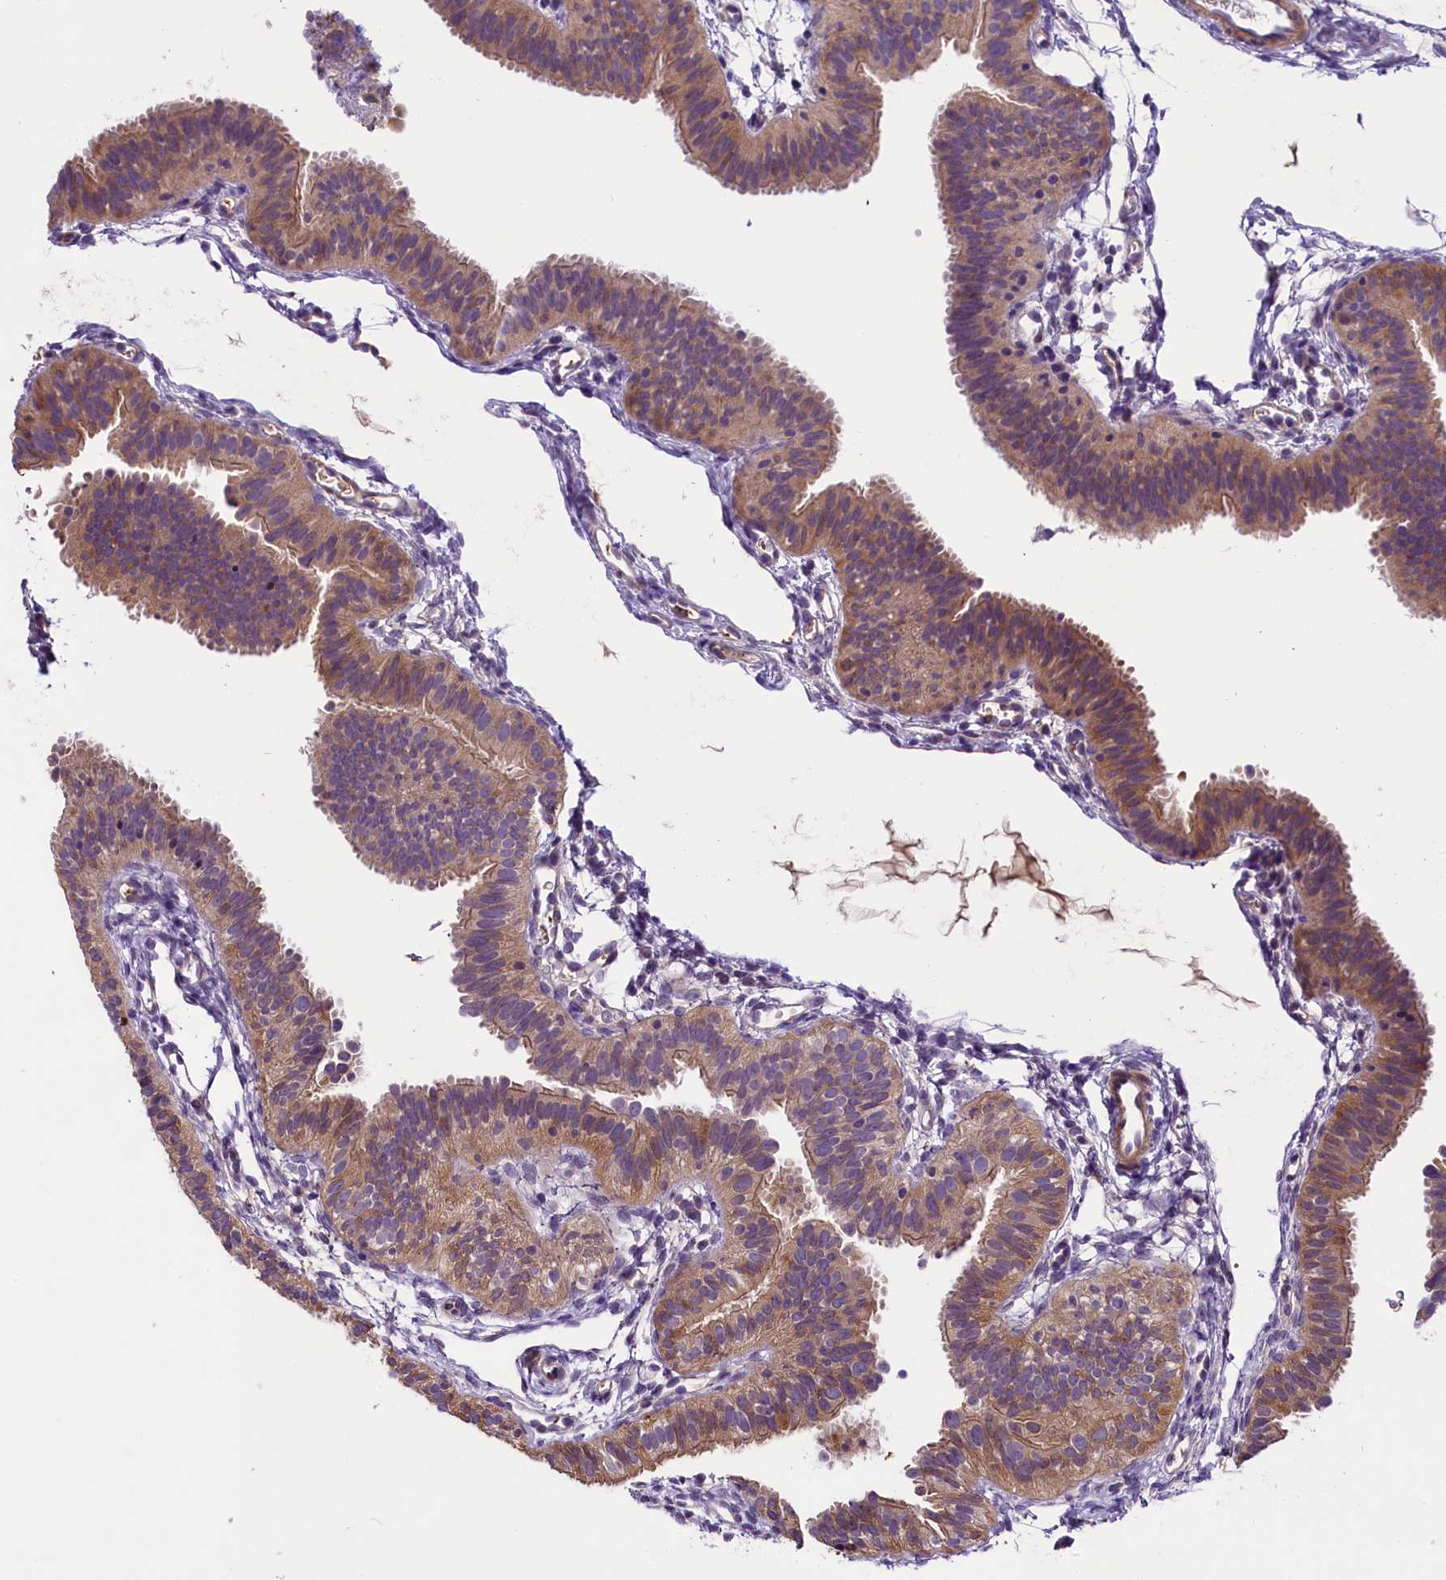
{"staining": {"intensity": "moderate", "quantity": ">75%", "location": "cytoplasmic/membranous"}, "tissue": "fallopian tube", "cell_type": "Glandular cells", "image_type": "normal", "snomed": [{"axis": "morphology", "description": "Normal tissue, NOS"}, {"axis": "topography", "description": "Fallopian tube"}], "caption": "DAB immunohistochemical staining of normal human fallopian tube reveals moderate cytoplasmic/membranous protein staining in about >75% of glandular cells. (Stains: DAB (3,3'-diaminobenzidine) in brown, nuclei in blue, Microscopy: brightfield microscopy at high magnification).", "gene": "ABCC10", "patient": {"sex": "female", "age": 35}}